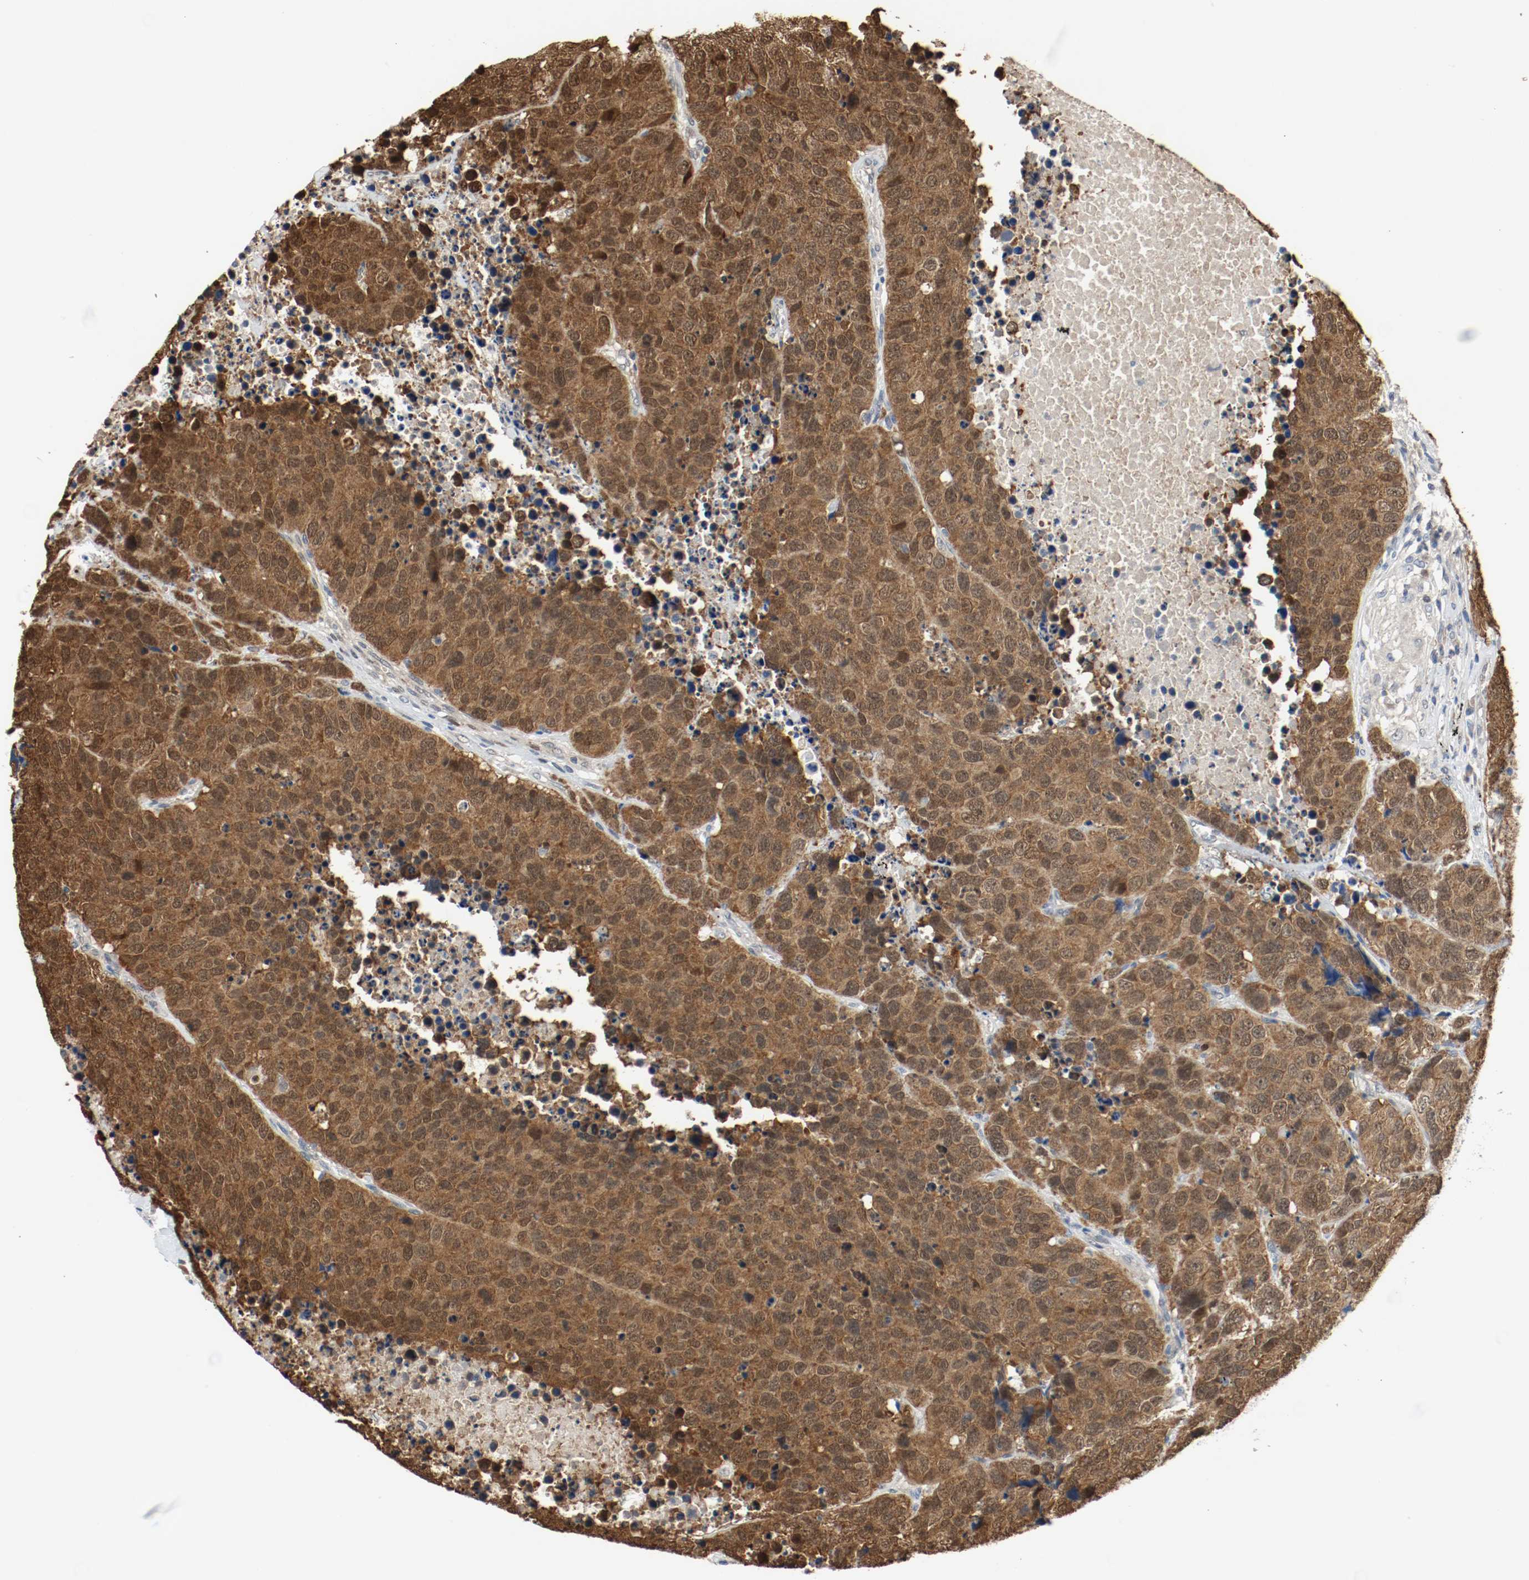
{"staining": {"intensity": "strong", "quantity": ">75%", "location": "cytoplasmic/membranous,nuclear"}, "tissue": "carcinoid", "cell_type": "Tumor cells", "image_type": "cancer", "snomed": [{"axis": "morphology", "description": "Carcinoid, malignant, NOS"}, {"axis": "topography", "description": "Lung"}], "caption": "This photomicrograph exhibits immunohistochemistry (IHC) staining of human carcinoid, with high strong cytoplasmic/membranous and nuclear expression in approximately >75% of tumor cells.", "gene": "PPME1", "patient": {"sex": "male", "age": 60}}